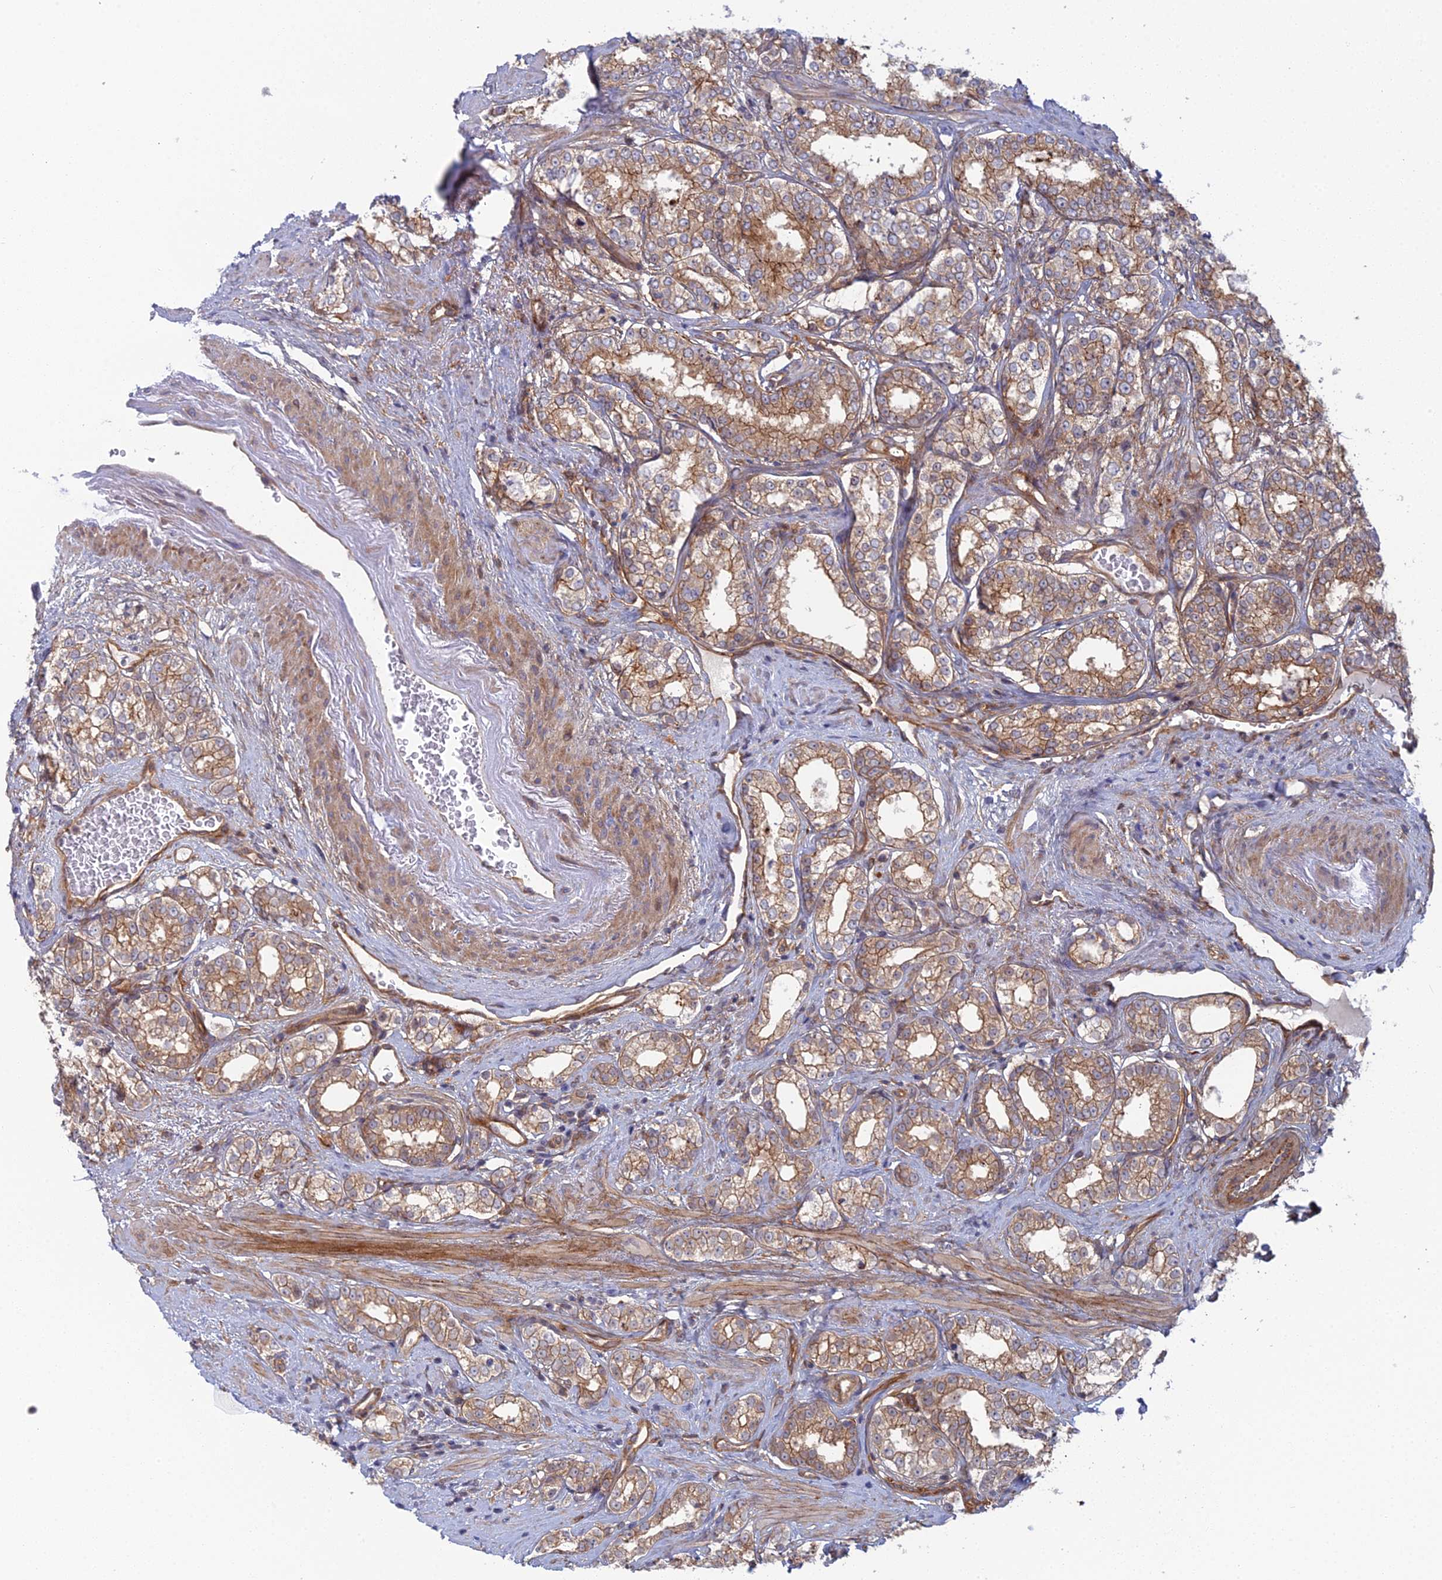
{"staining": {"intensity": "moderate", "quantity": ">75%", "location": "cytoplasmic/membranous"}, "tissue": "prostate cancer", "cell_type": "Tumor cells", "image_type": "cancer", "snomed": [{"axis": "morphology", "description": "Normal tissue, NOS"}, {"axis": "morphology", "description": "Adenocarcinoma, High grade"}, {"axis": "topography", "description": "Prostate"}], "caption": "Protein staining demonstrates moderate cytoplasmic/membranous positivity in about >75% of tumor cells in prostate adenocarcinoma (high-grade).", "gene": "ABHD1", "patient": {"sex": "male", "age": 83}}